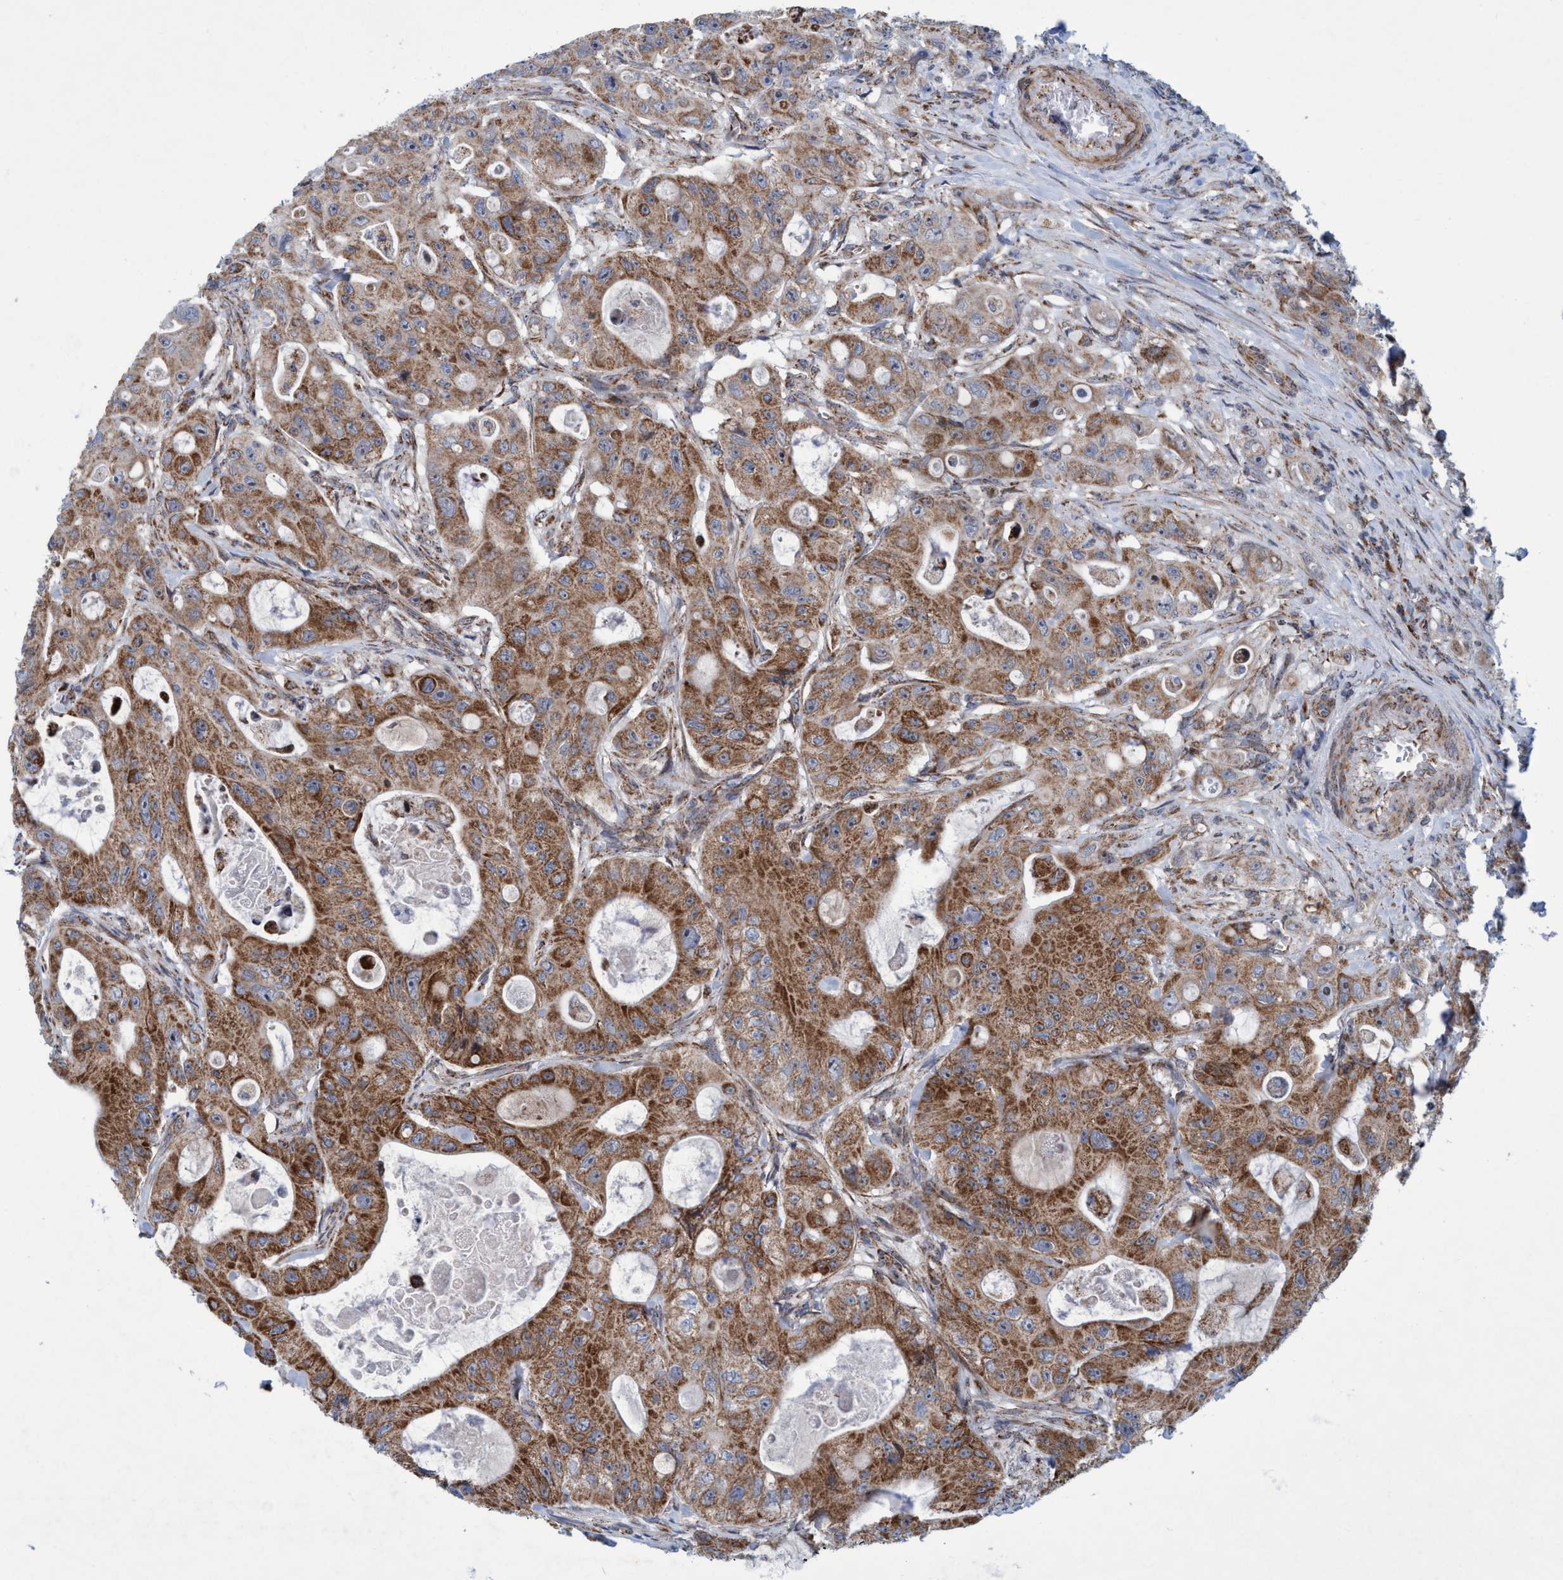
{"staining": {"intensity": "moderate", "quantity": ">75%", "location": "cytoplasmic/membranous"}, "tissue": "colorectal cancer", "cell_type": "Tumor cells", "image_type": "cancer", "snomed": [{"axis": "morphology", "description": "Adenocarcinoma, NOS"}, {"axis": "topography", "description": "Colon"}], "caption": "Colorectal cancer (adenocarcinoma) stained for a protein (brown) demonstrates moderate cytoplasmic/membranous positive positivity in approximately >75% of tumor cells.", "gene": "POLR1F", "patient": {"sex": "female", "age": 46}}